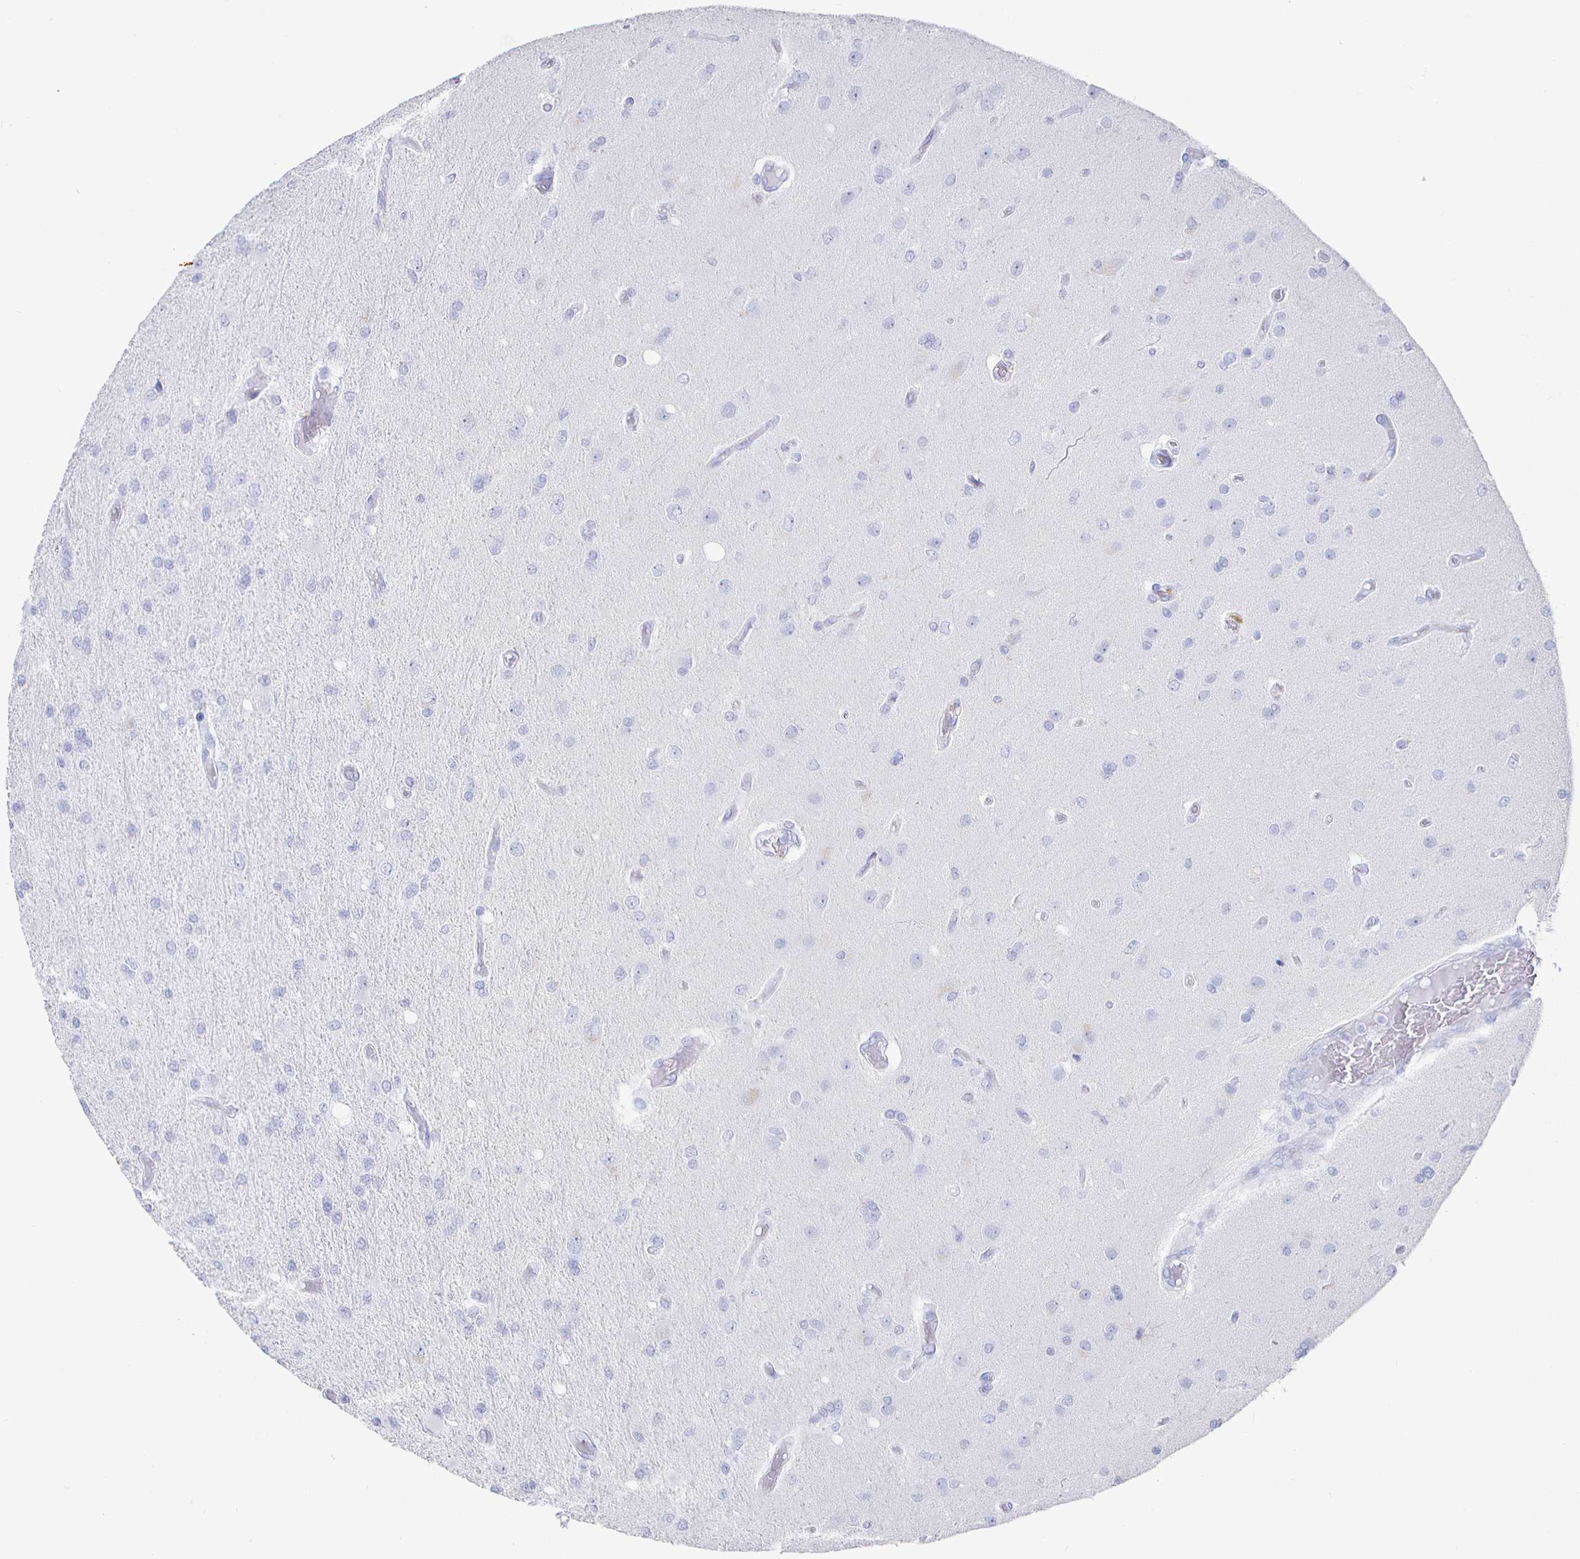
{"staining": {"intensity": "negative", "quantity": "none", "location": "none"}, "tissue": "glioma", "cell_type": "Tumor cells", "image_type": "cancer", "snomed": [{"axis": "morphology", "description": "Glioma, malignant, High grade"}, {"axis": "topography", "description": "Brain"}], "caption": "An image of human glioma is negative for staining in tumor cells.", "gene": "CLCA1", "patient": {"sex": "female", "age": 70}}